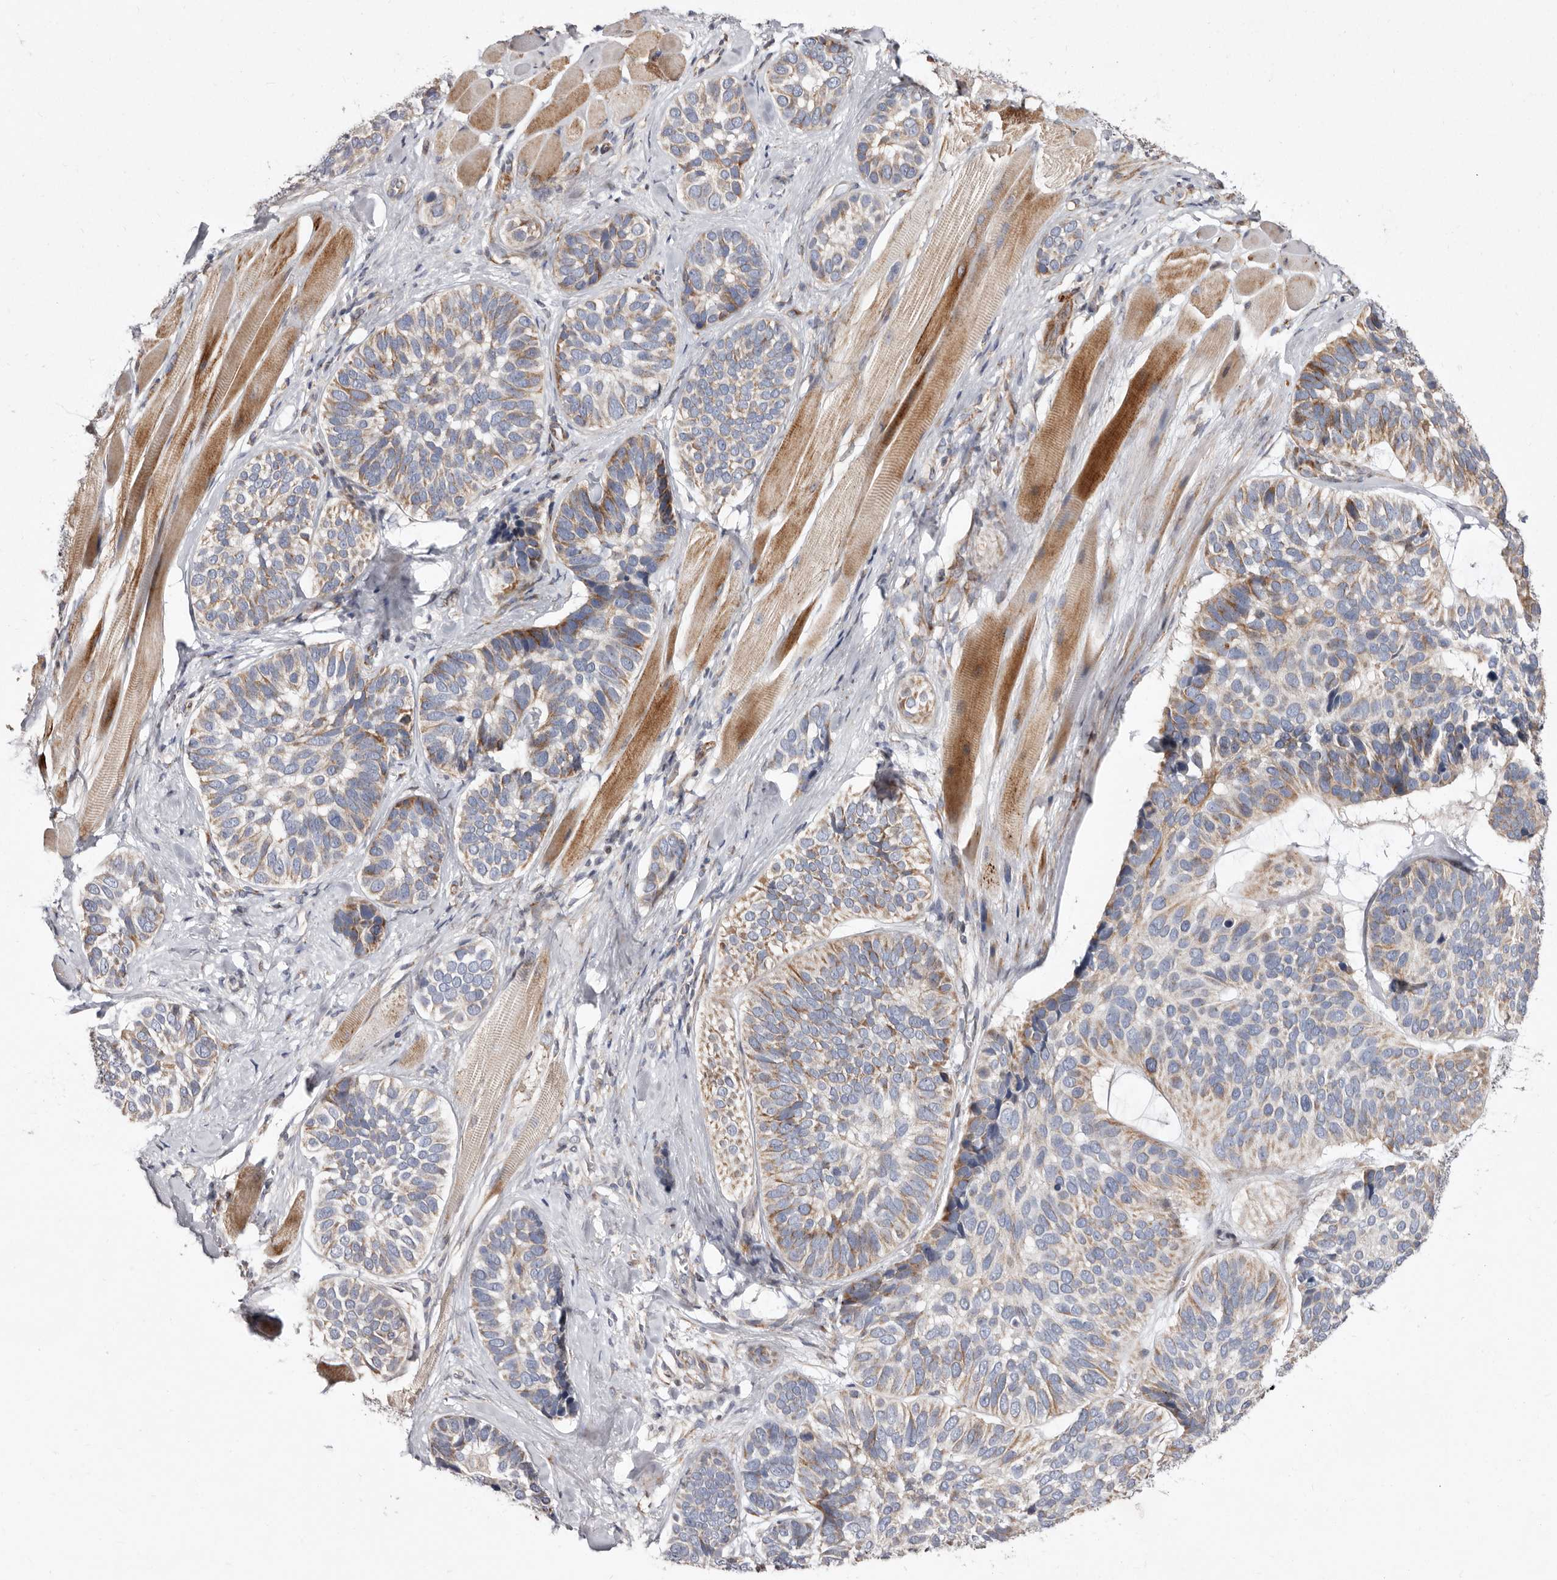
{"staining": {"intensity": "moderate", "quantity": ">75%", "location": "cytoplasmic/membranous"}, "tissue": "skin cancer", "cell_type": "Tumor cells", "image_type": "cancer", "snomed": [{"axis": "morphology", "description": "Basal cell carcinoma"}, {"axis": "topography", "description": "Skin"}], "caption": "A brown stain shows moderate cytoplasmic/membranous staining of a protein in human skin cancer tumor cells.", "gene": "TIMM17B", "patient": {"sex": "male", "age": 62}}